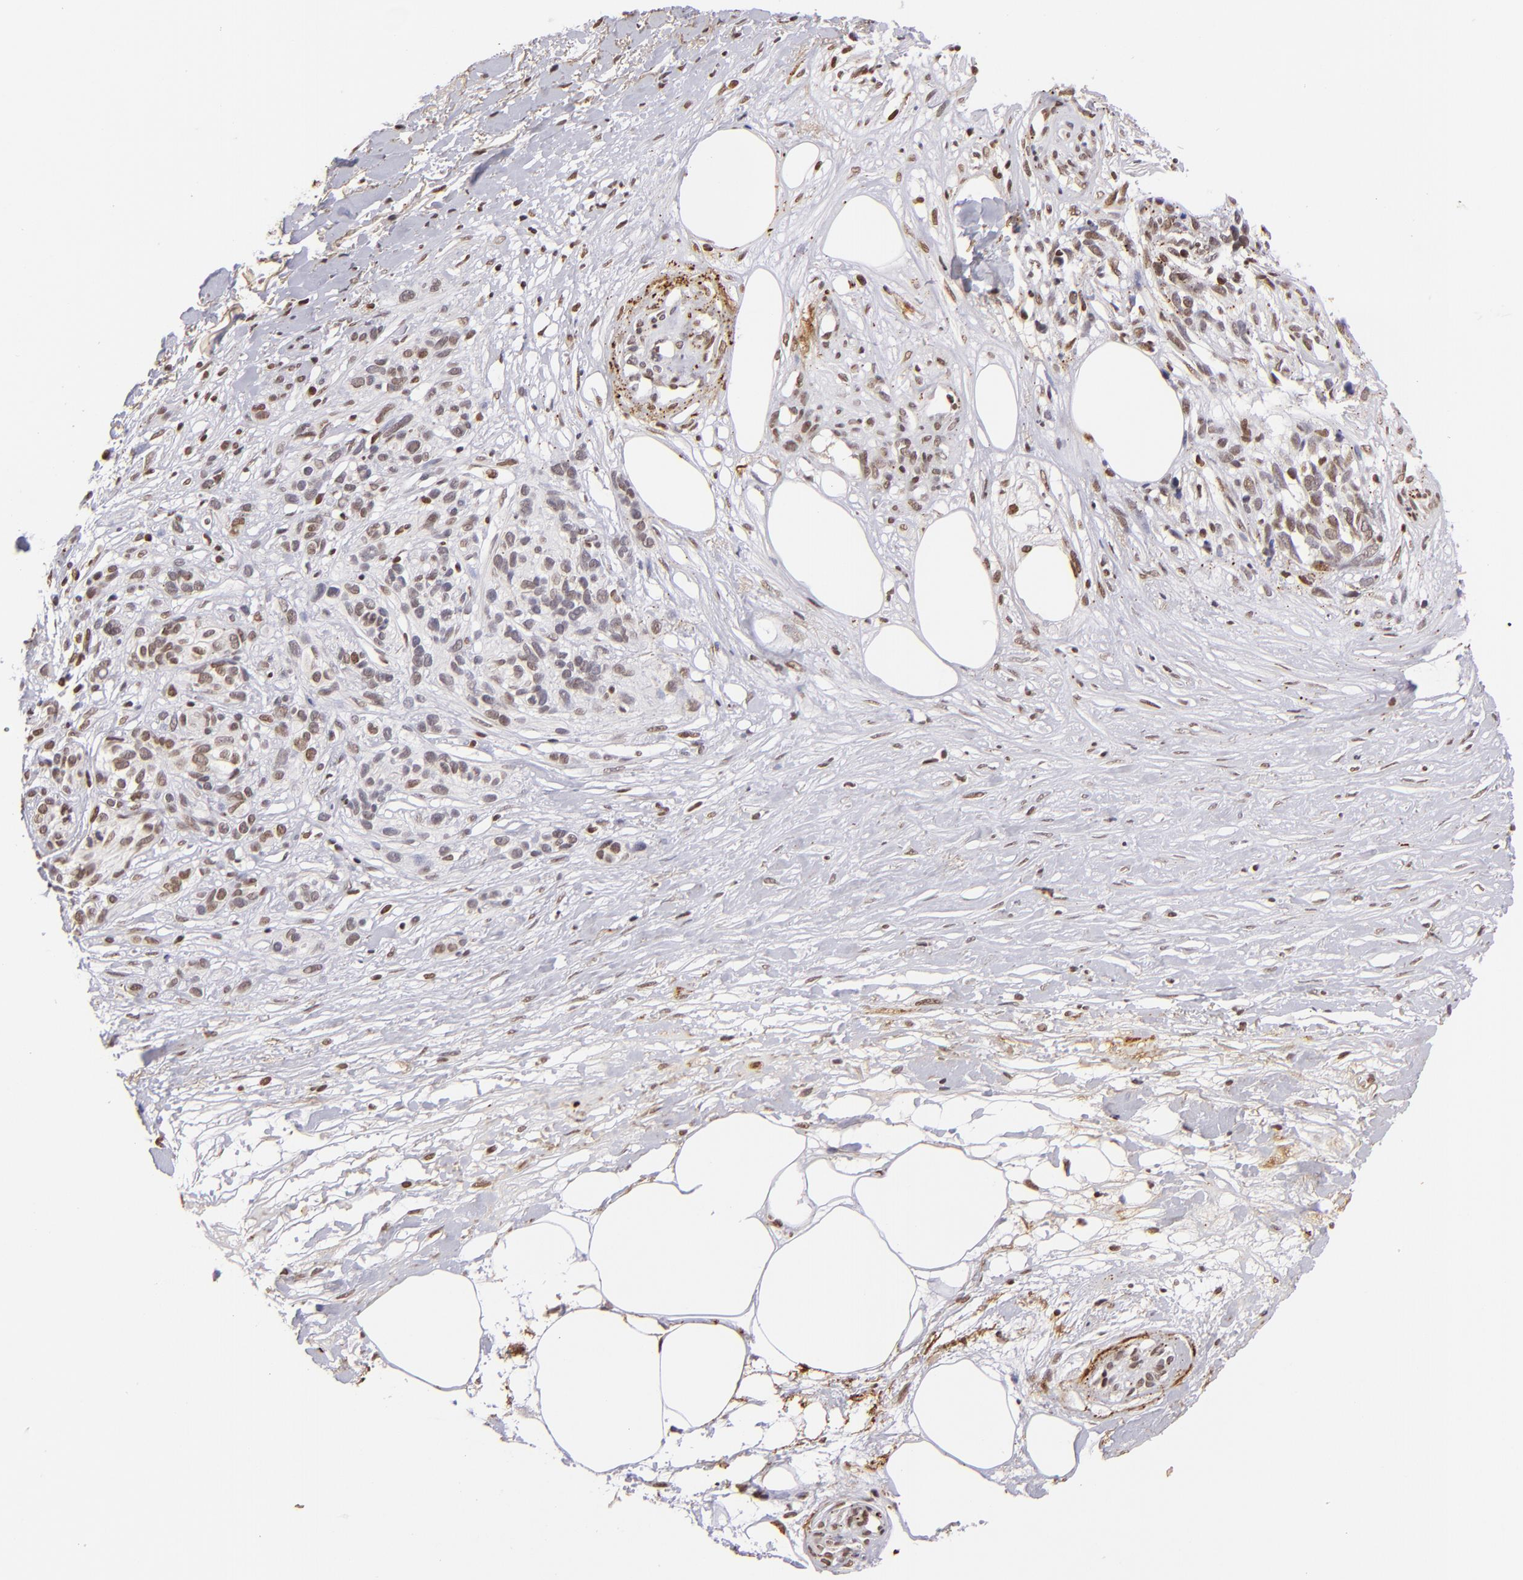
{"staining": {"intensity": "negative", "quantity": "none", "location": "none"}, "tissue": "melanoma", "cell_type": "Tumor cells", "image_type": "cancer", "snomed": [{"axis": "morphology", "description": "Malignant melanoma, NOS"}, {"axis": "topography", "description": "Skin"}], "caption": "Human malignant melanoma stained for a protein using immunohistochemistry shows no positivity in tumor cells.", "gene": "RXRG", "patient": {"sex": "female", "age": 85}}